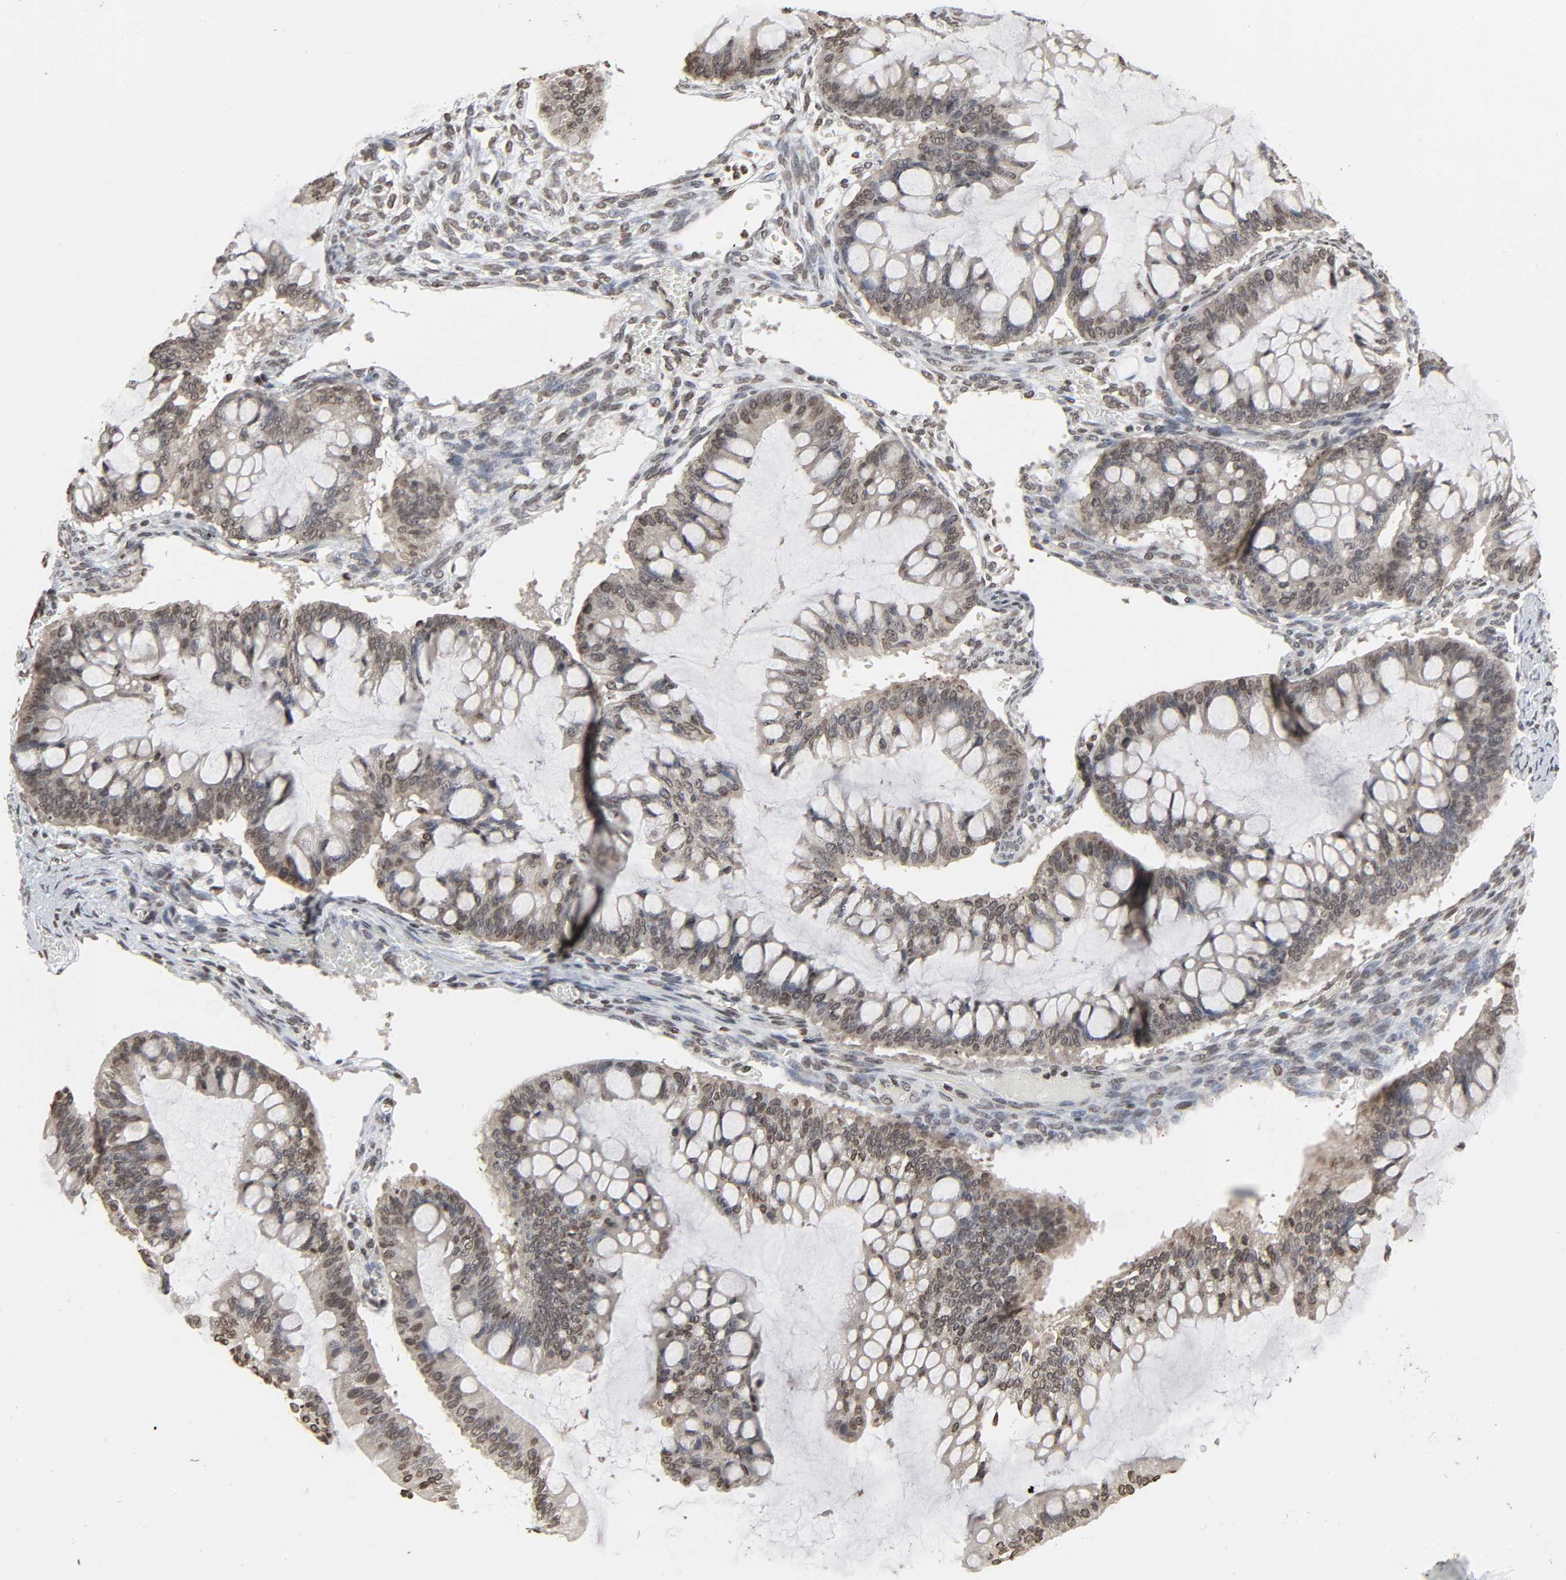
{"staining": {"intensity": "weak", "quantity": ">75%", "location": "nuclear"}, "tissue": "ovarian cancer", "cell_type": "Tumor cells", "image_type": "cancer", "snomed": [{"axis": "morphology", "description": "Cystadenocarcinoma, mucinous, NOS"}, {"axis": "topography", "description": "Ovary"}], "caption": "Ovarian mucinous cystadenocarcinoma stained with IHC exhibits weak nuclear positivity in about >75% of tumor cells.", "gene": "ELAVL1", "patient": {"sex": "female", "age": 73}}